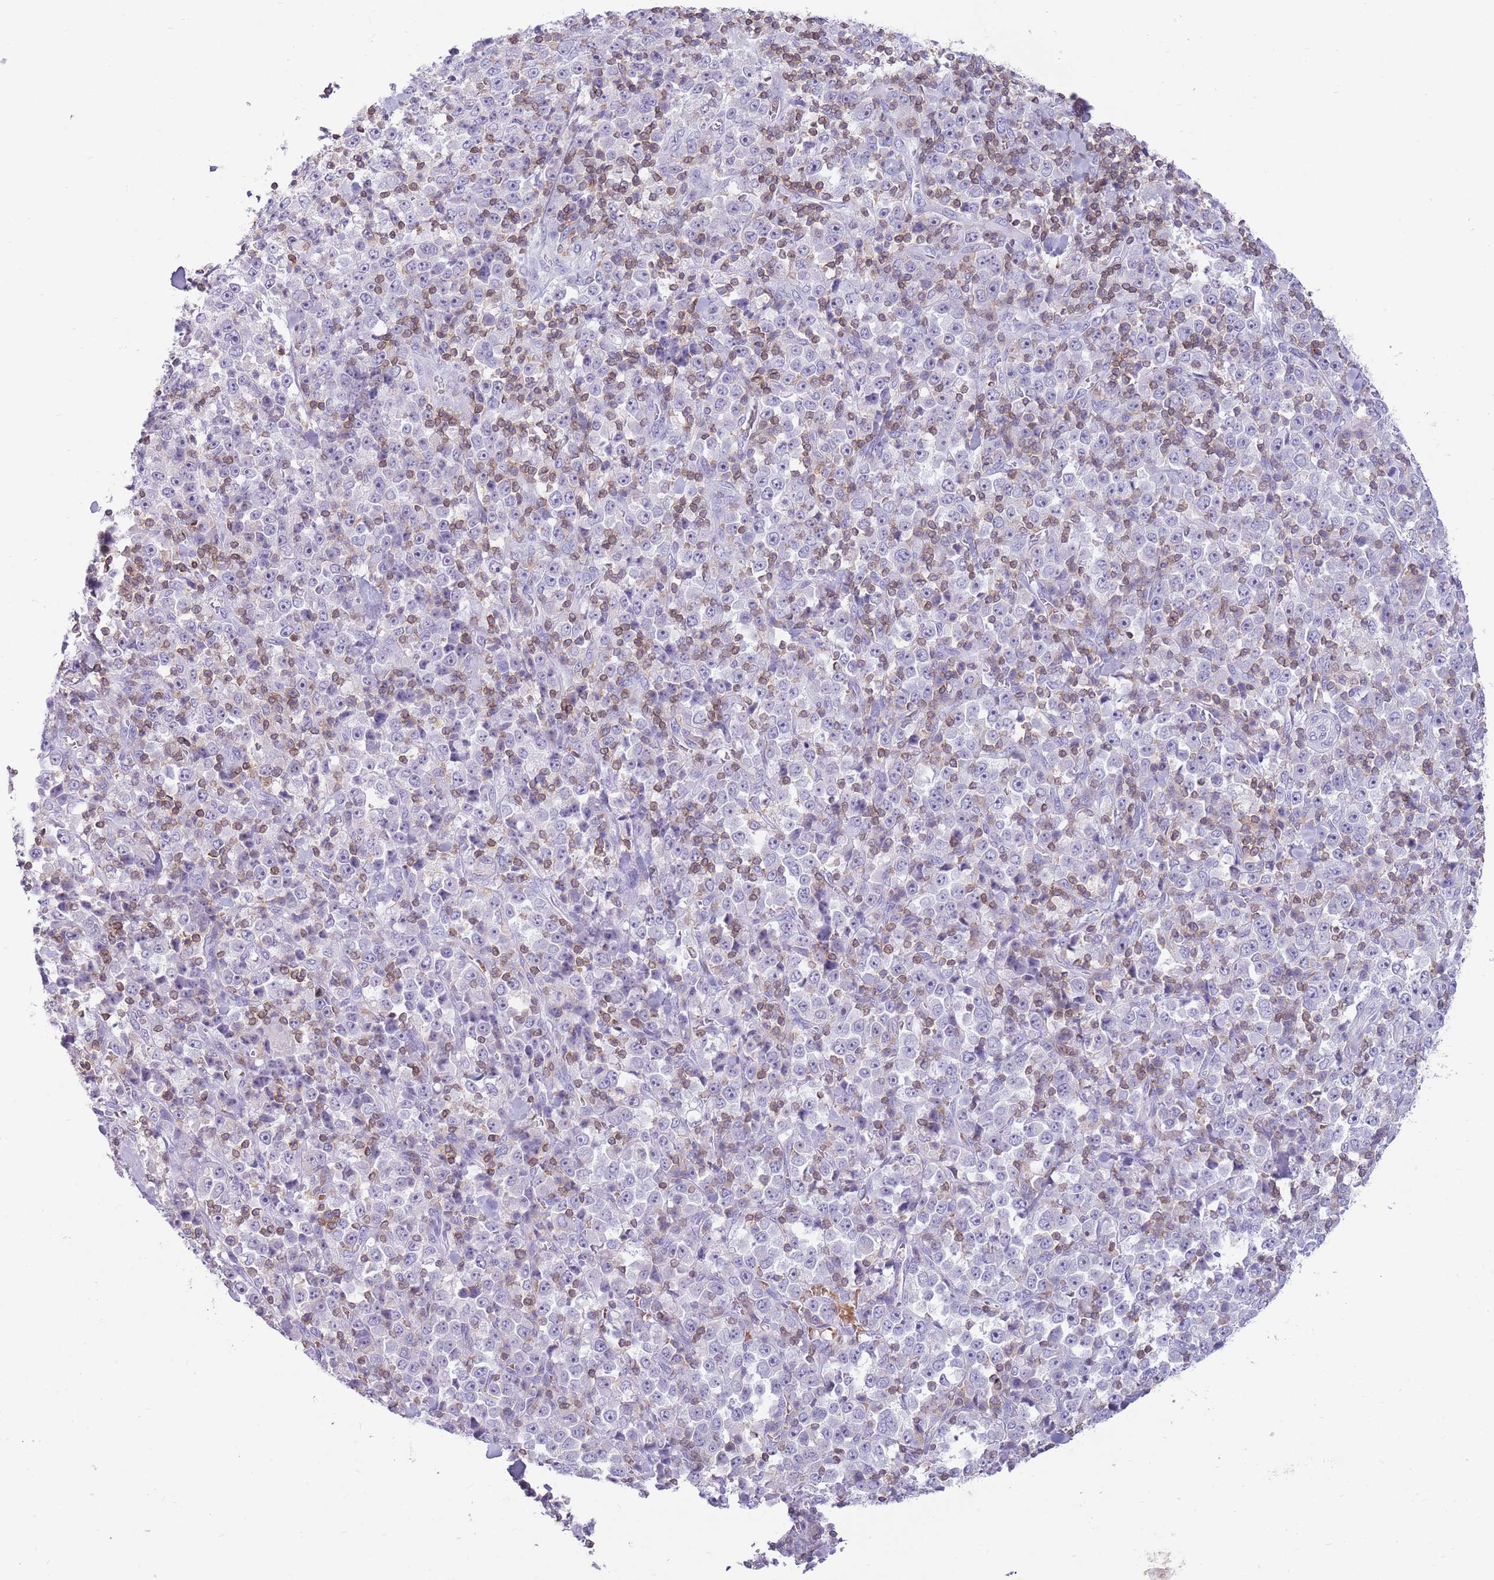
{"staining": {"intensity": "negative", "quantity": "none", "location": "none"}, "tissue": "stomach cancer", "cell_type": "Tumor cells", "image_type": "cancer", "snomed": [{"axis": "morphology", "description": "Normal tissue, NOS"}, {"axis": "morphology", "description": "Adenocarcinoma, NOS"}, {"axis": "topography", "description": "Stomach, upper"}, {"axis": "topography", "description": "Stomach"}], "caption": "High power microscopy photomicrograph of an immunohistochemistry (IHC) micrograph of stomach adenocarcinoma, revealing no significant expression in tumor cells.", "gene": "OR4Q3", "patient": {"sex": "male", "age": 59}}